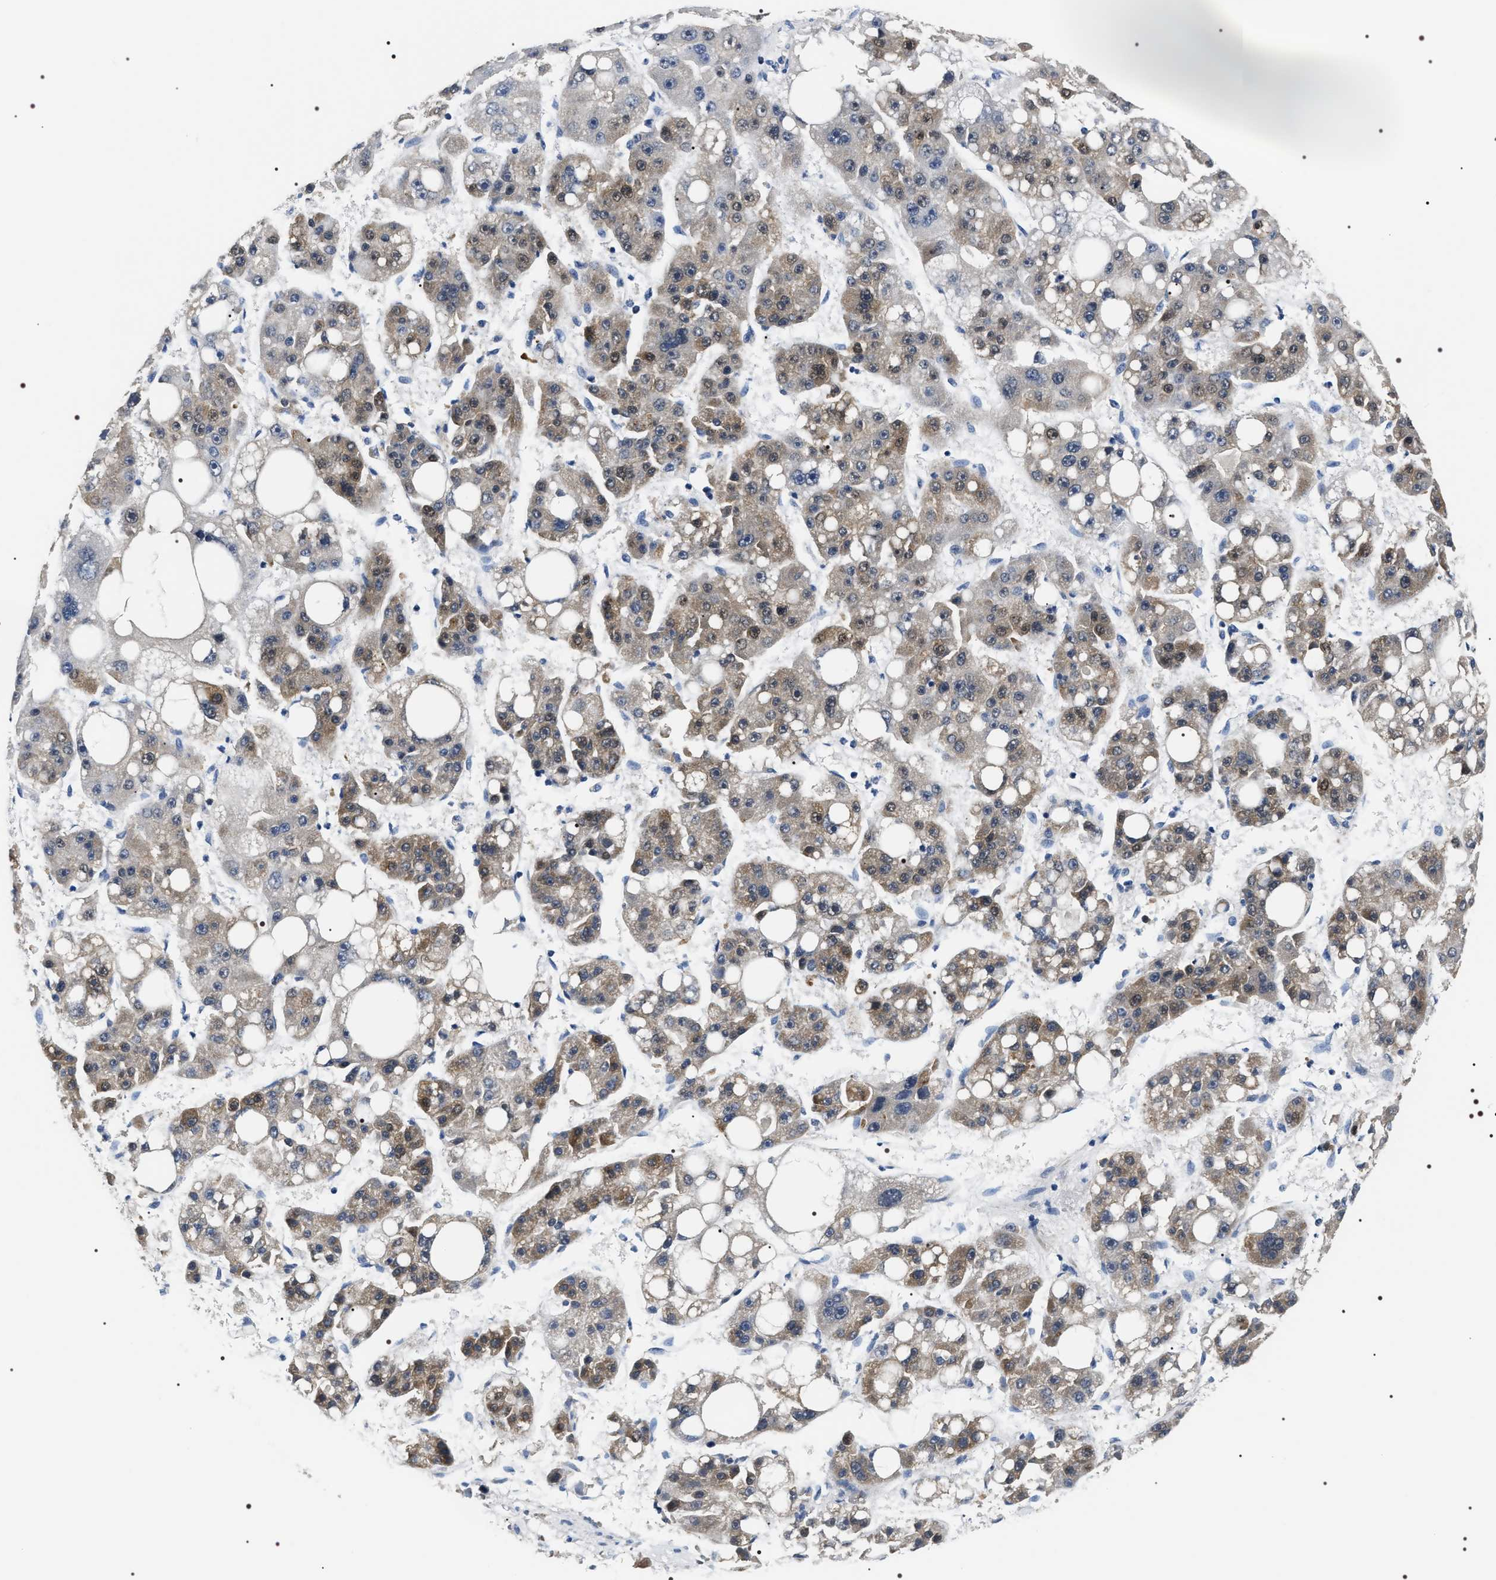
{"staining": {"intensity": "weak", "quantity": "25%-75%", "location": "cytoplasmic/membranous,nuclear"}, "tissue": "liver cancer", "cell_type": "Tumor cells", "image_type": "cancer", "snomed": [{"axis": "morphology", "description": "Carcinoma, Hepatocellular, NOS"}, {"axis": "topography", "description": "Liver"}], "caption": "IHC image of neoplastic tissue: human hepatocellular carcinoma (liver) stained using immunohistochemistry exhibits low levels of weak protein expression localized specifically in the cytoplasmic/membranous and nuclear of tumor cells, appearing as a cytoplasmic/membranous and nuclear brown color.", "gene": "BAG2", "patient": {"sex": "female", "age": 61}}